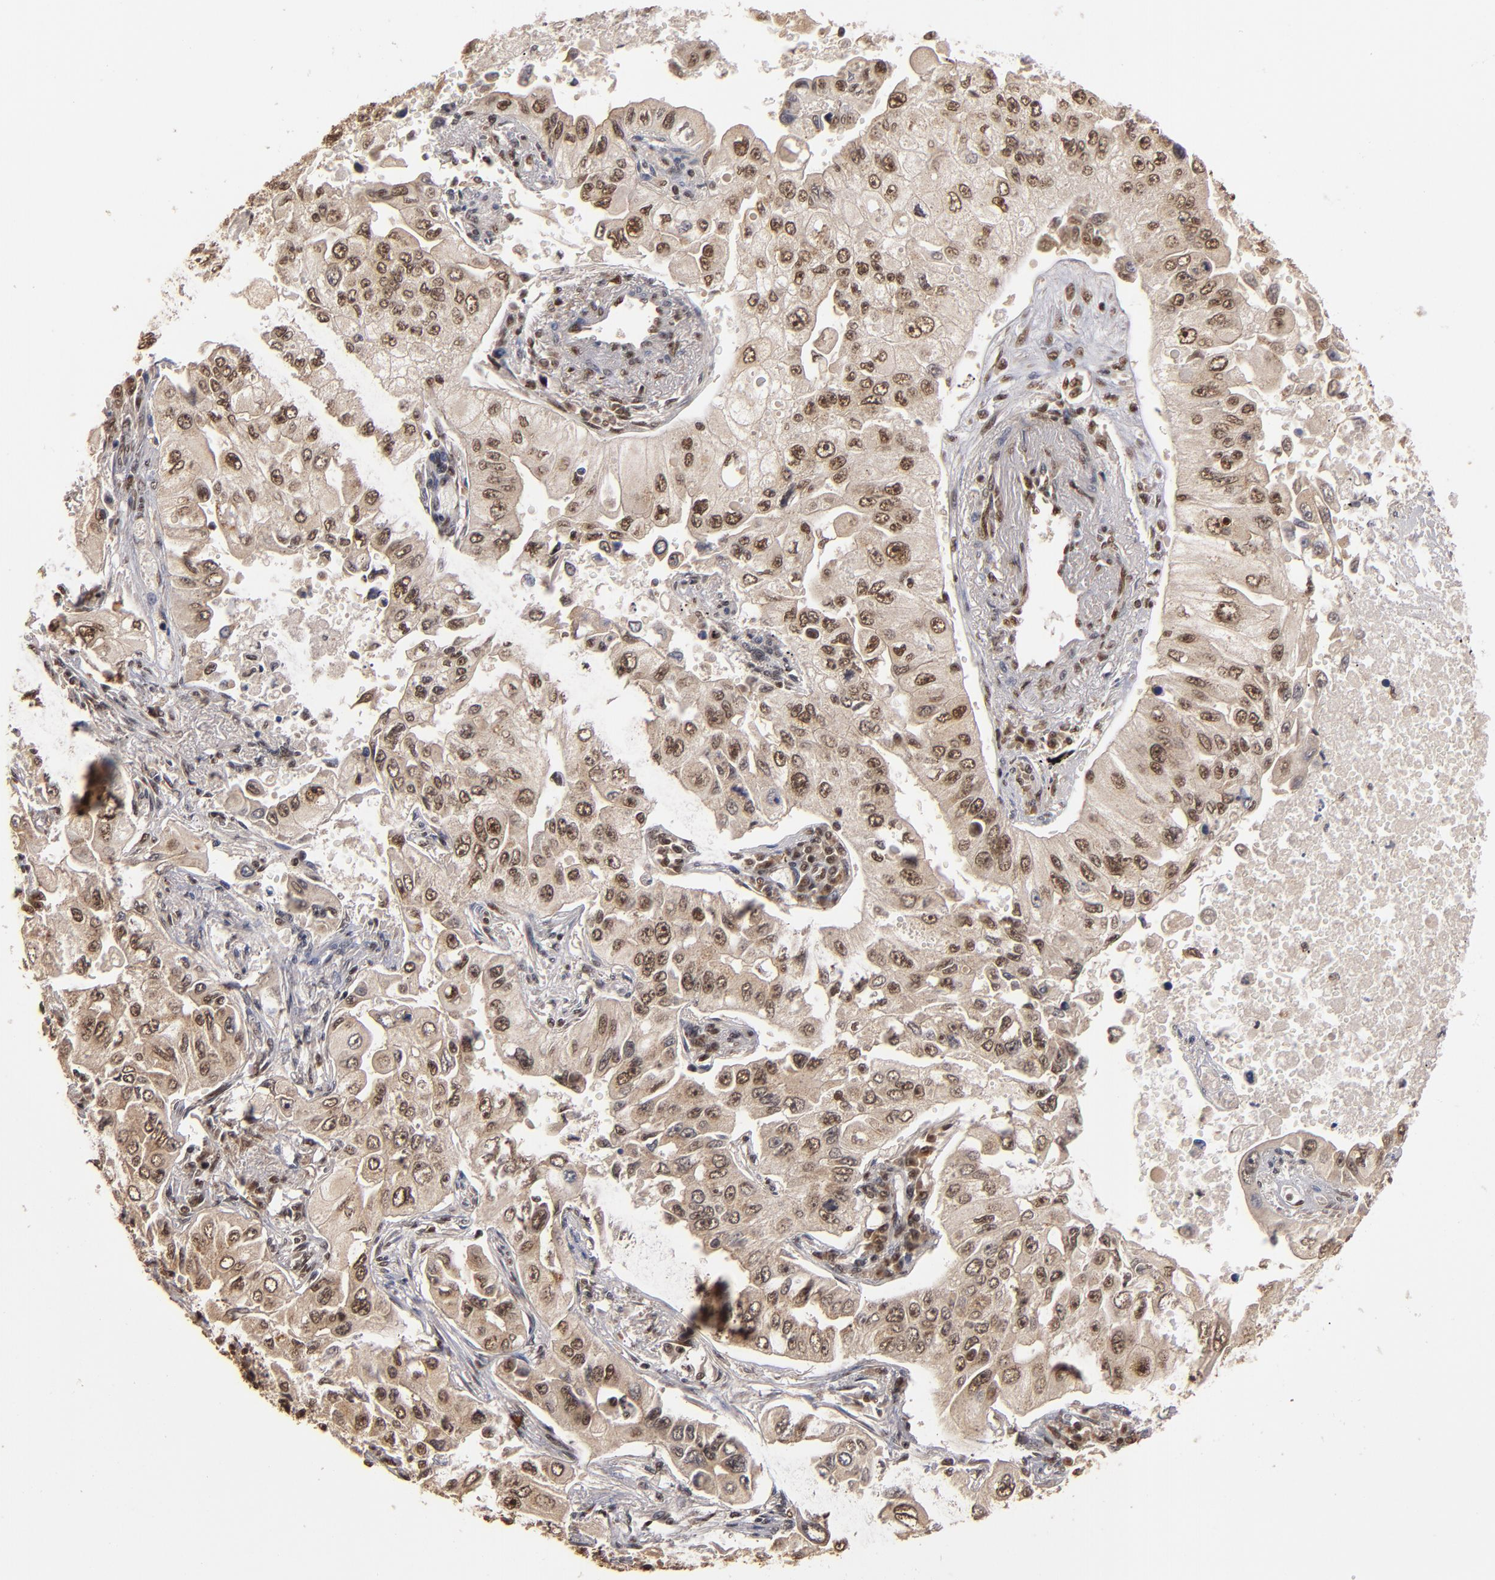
{"staining": {"intensity": "moderate", "quantity": ">75%", "location": "cytoplasmic/membranous,nuclear"}, "tissue": "lung cancer", "cell_type": "Tumor cells", "image_type": "cancer", "snomed": [{"axis": "morphology", "description": "Adenocarcinoma, NOS"}, {"axis": "topography", "description": "Lung"}], "caption": "Tumor cells reveal medium levels of moderate cytoplasmic/membranous and nuclear staining in approximately >75% of cells in human lung adenocarcinoma. The staining is performed using DAB brown chromogen to label protein expression. The nuclei are counter-stained blue using hematoxylin.", "gene": "SNW1", "patient": {"sex": "male", "age": 84}}